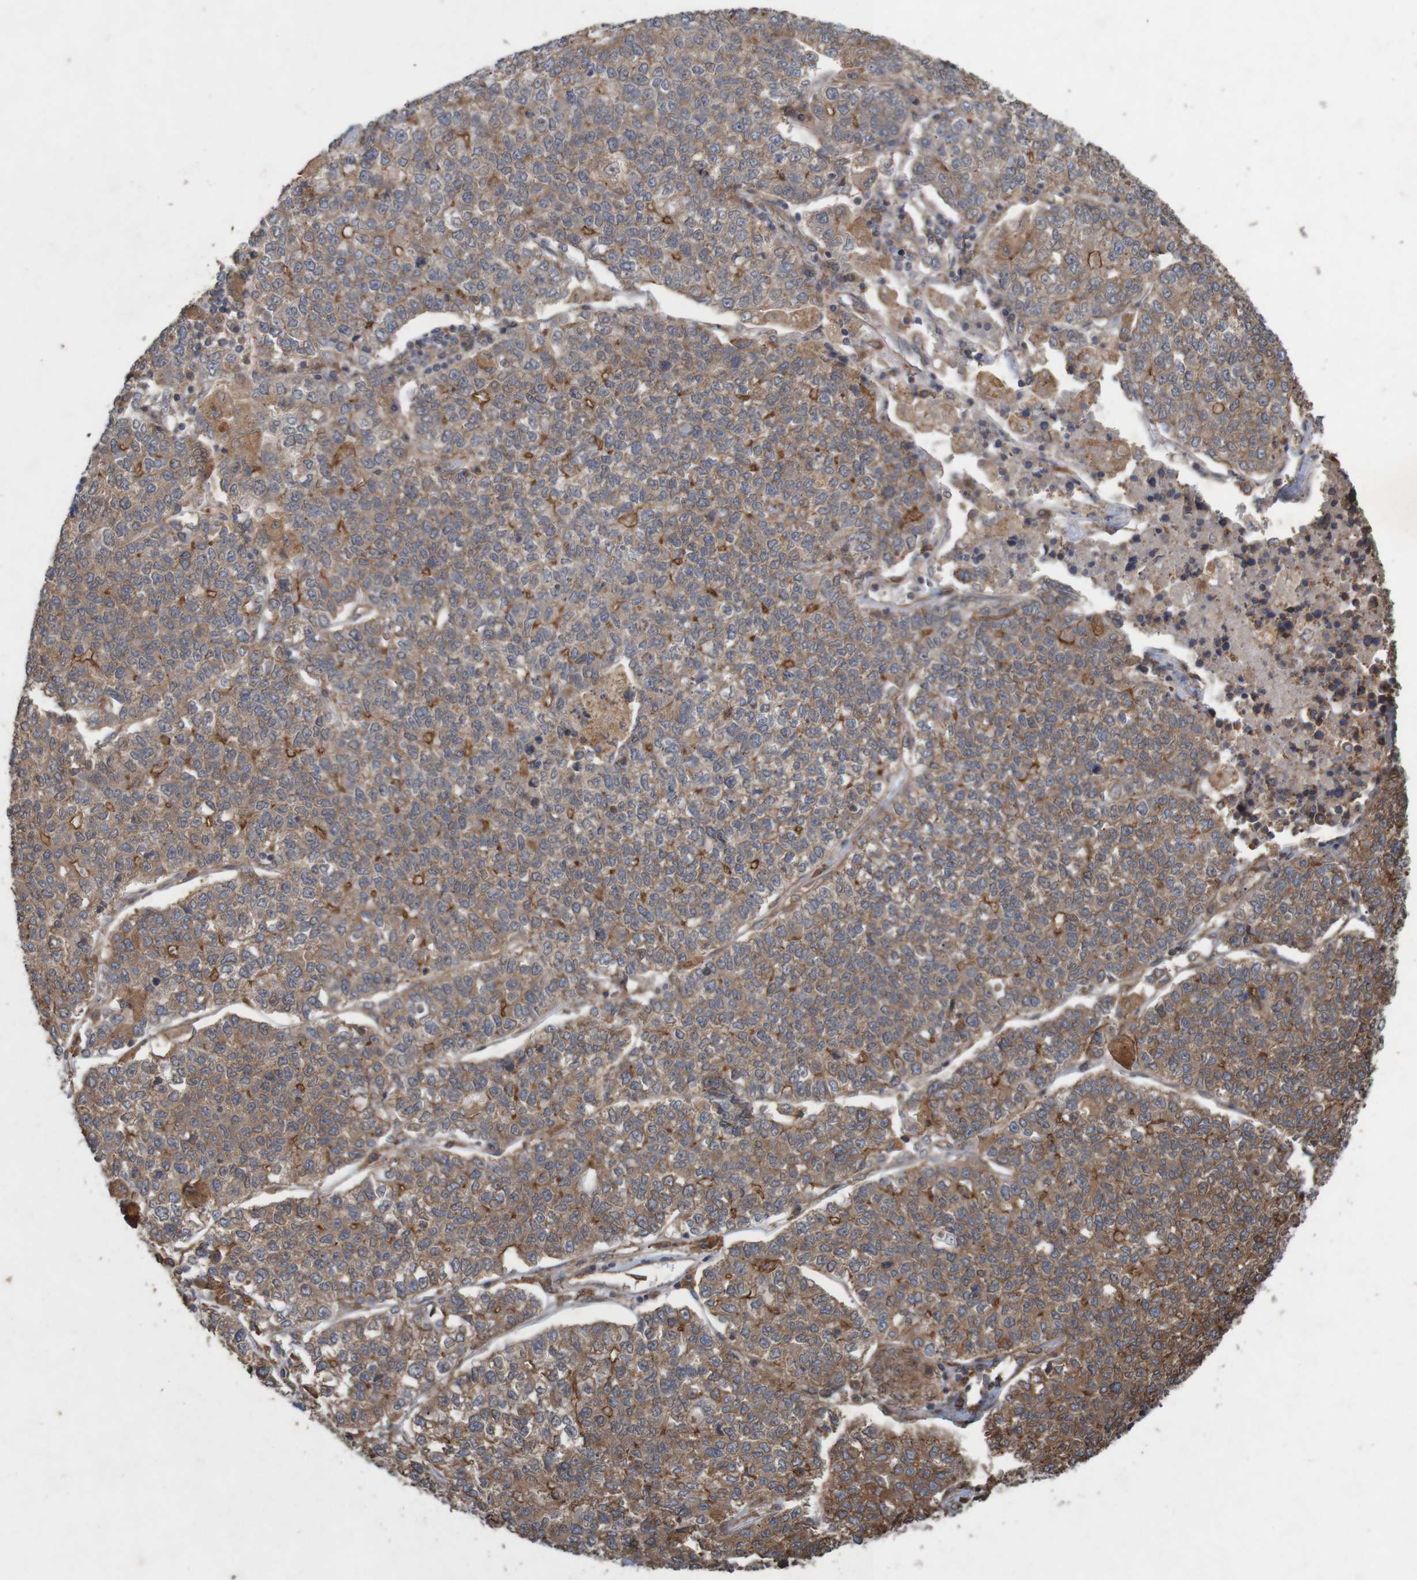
{"staining": {"intensity": "weak", "quantity": ">75%", "location": "cytoplasmic/membranous"}, "tissue": "lung cancer", "cell_type": "Tumor cells", "image_type": "cancer", "snomed": [{"axis": "morphology", "description": "Adenocarcinoma, NOS"}, {"axis": "topography", "description": "Lung"}], "caption": "Immunohistochemical staining of lung cancer (adenocarcinoma) displays low levels of weak cytoplasmic/membranous protein expression in approximately >75% of tumor cells. (DAB (3,3'-diaminobenzidine) IHC, brown staining for protein, blue staining for nuclei).", "gene": "ARHGEF11", "patient": {"sex": "male", "age": 49}}